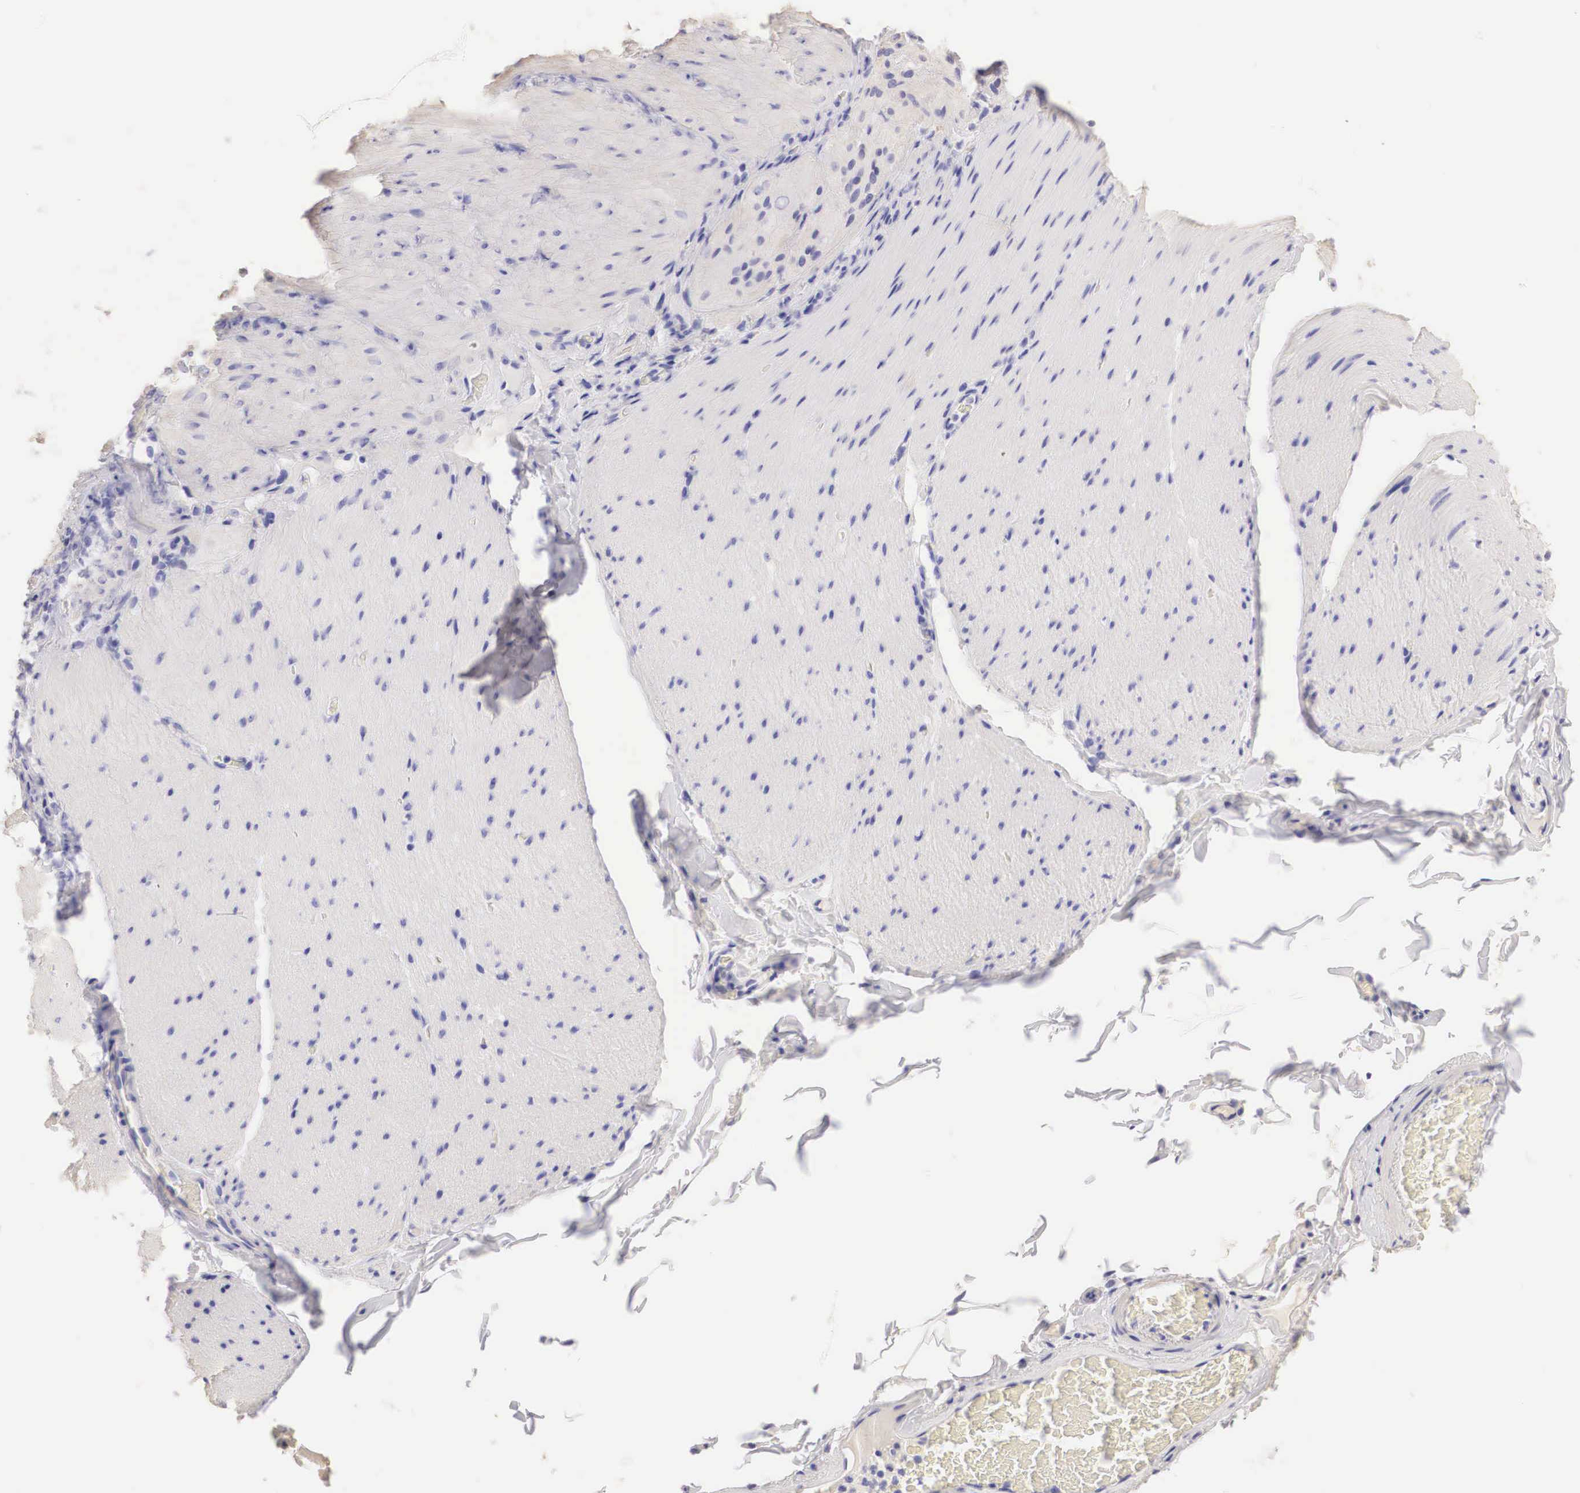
{"staining": {"intensity": "negative", "quantity": "none", "location": "none"}, "tissue": "smooth muscle", "cell_type": "Smooth muscle cells", "image_type": "normal", "snomed": [{"axis": "morphology", "description": "Normal tissue, NOS"}, {"axis": "topography", "description": "Duodenum"}], "caption": "The IHC micrograph has no significant expression in smooth muscle cells of smooth muscle. (Brightfield microscopy of DAB IHC at high magnification).", "gene": "ERBB2", "patient": {"sex": "male", "age": 63}}